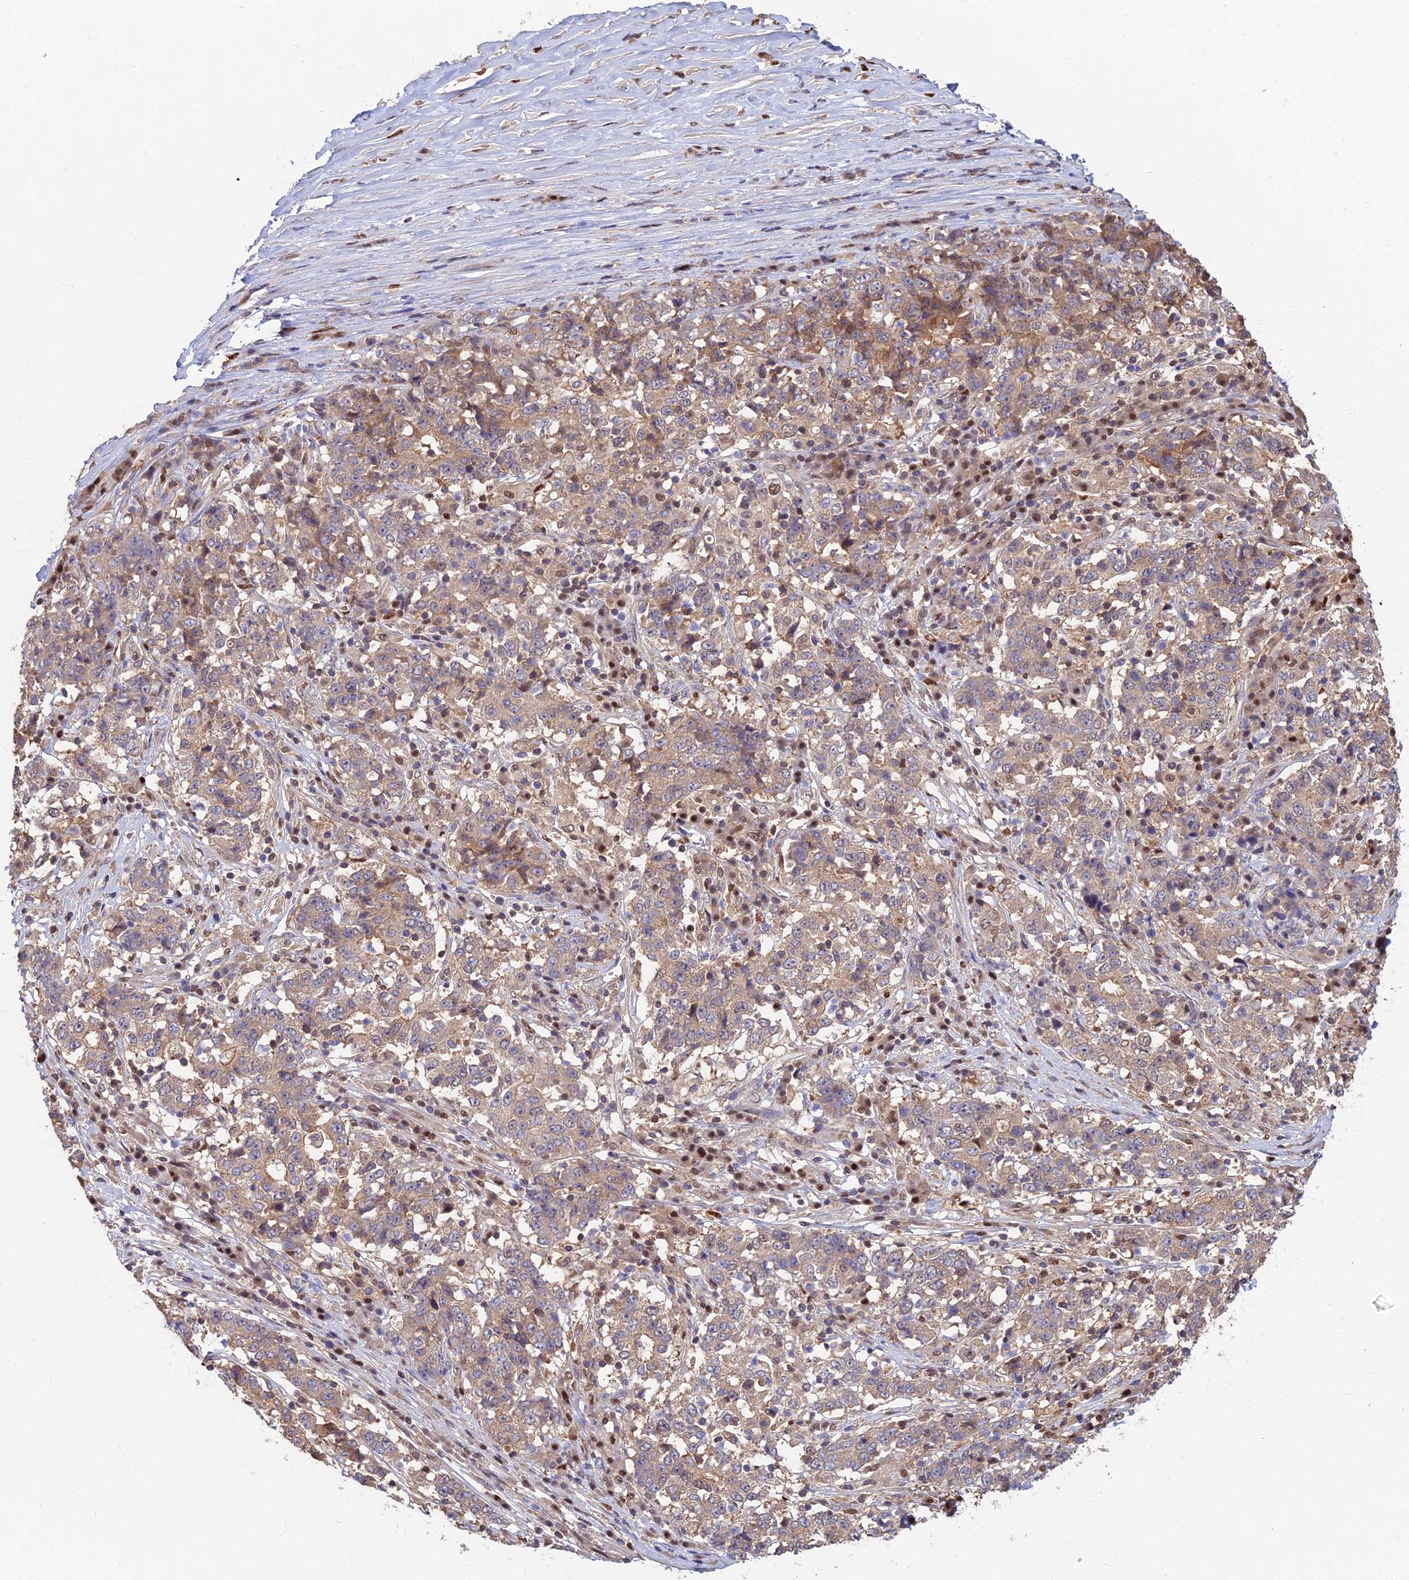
{"staining": {"intensity": "moderate", "quantity": "25%-75%", "location": "cytoplasmic/membranous"}, "tissue": "stomach cancer", "cell_type": "Tumor cells", "image_type": "cancer", "snomed": [{"axis": "morphology", "description": "Adenocarcinoma, NOS"}, {"axis": "topography", "description": "Stomach"}], "caption": "High-power microscopy captured an IHC micrograph of stomach cancer (adenocarcinoma), revealing moderate cytoplasmic/membranous expression in about 25%-75% of tumor cells. Using DAB (brown) and hematoxylin (blue) stains, captured at high magnification using brightfield microscopy.", "gene": "DNPEP", "patient": {"sex": "male", "age": 59}}